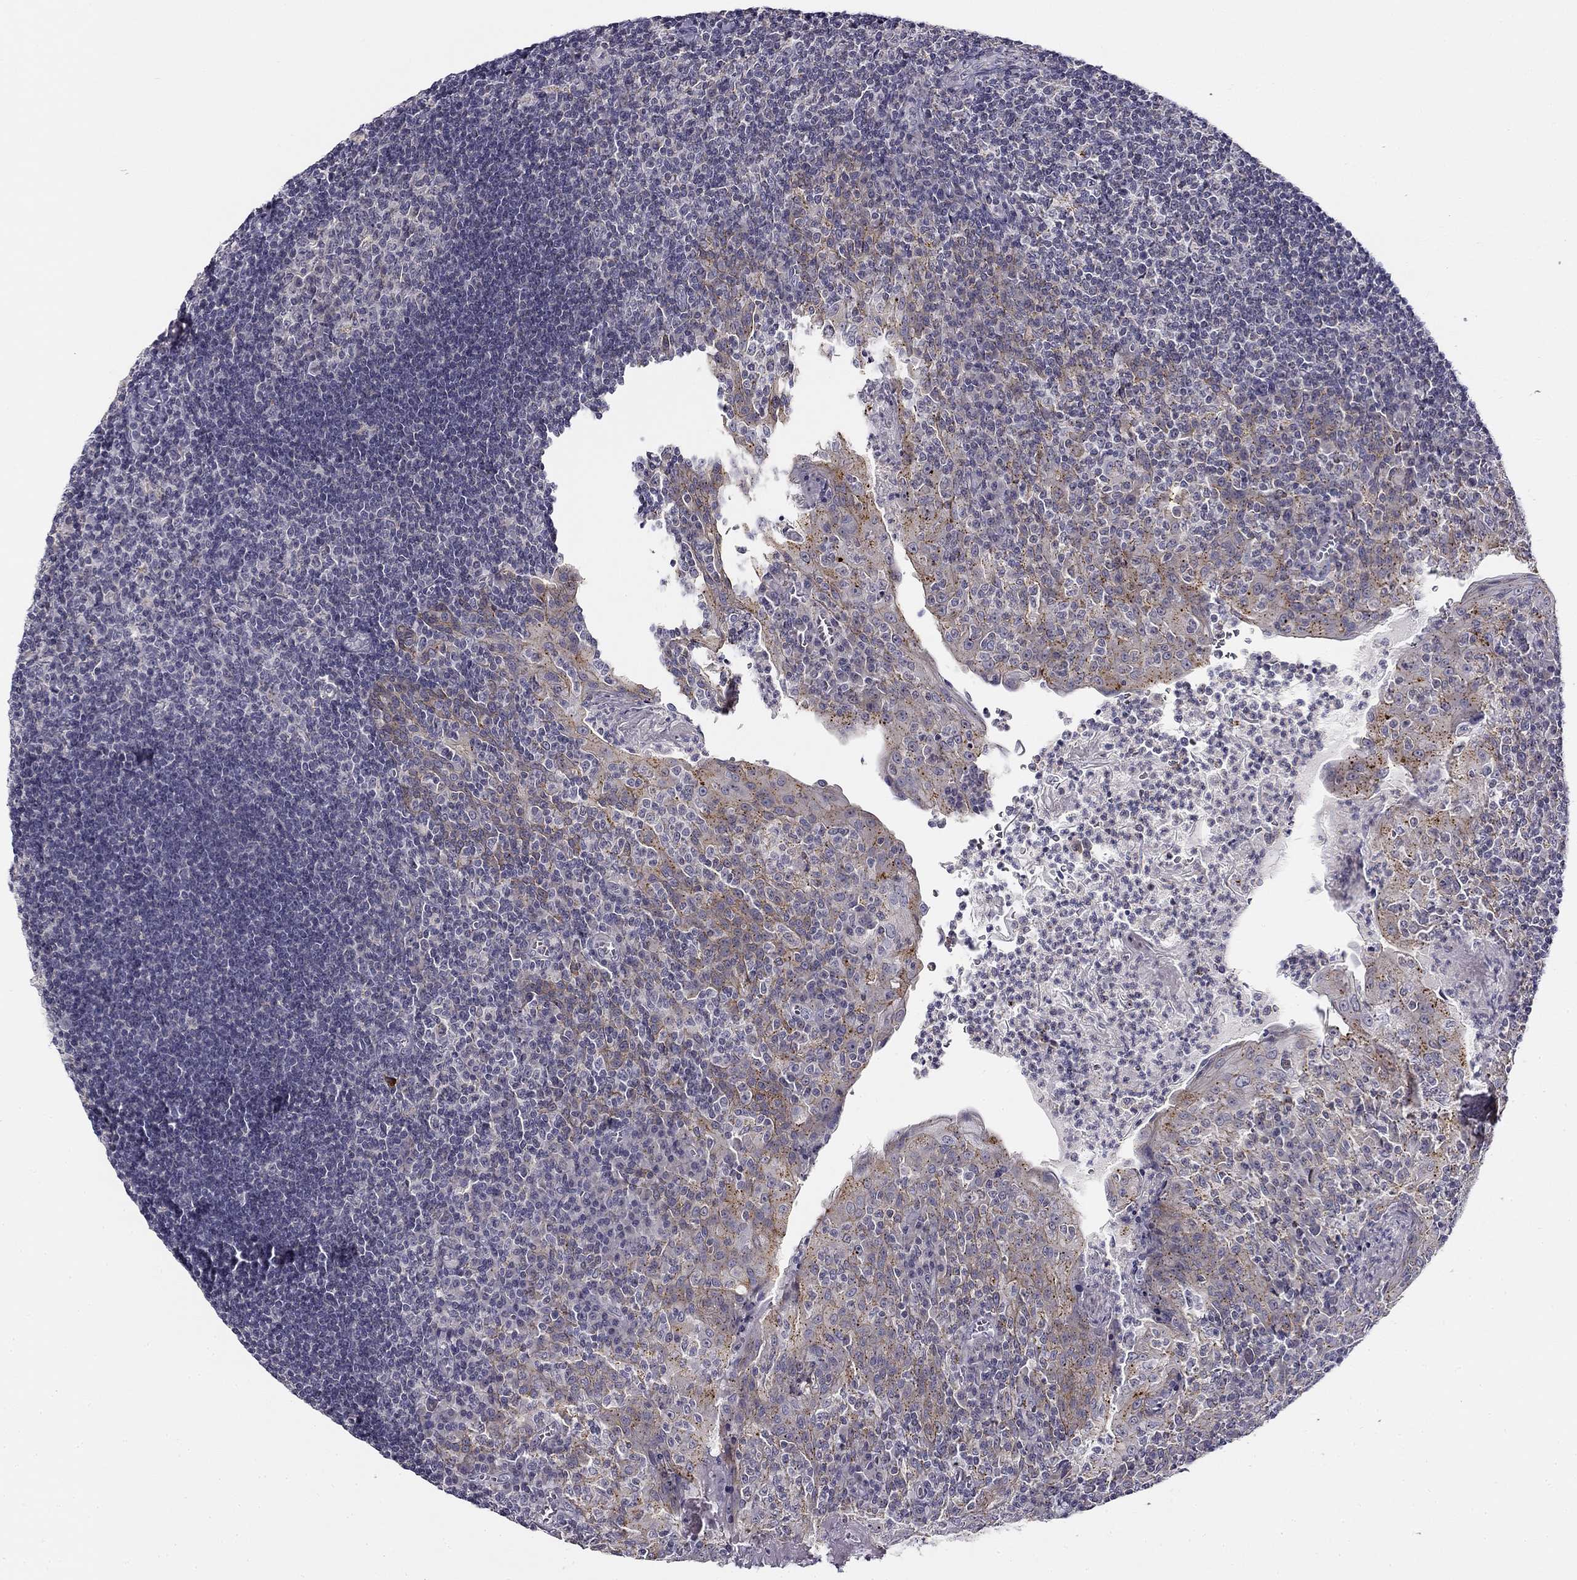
{"staining": {"intensity": "negative", "quantity": "none", "location": "none"}, "tissue": "tonsil", "cell_type": "Germinal center cells", "image_type": "normal", "snomed": [{"axis": "morphology", "description": "Normal tissue, NOS"}, {"axis": "topography", "description": "Tonsil"}], "caption": "The photomicrograph reveals no staining of germinal center cells in normal tonsil. Brightfield microscopy of IHC stained with DAB (brown) and hematoxylin (blue), captured at high magnification.", "gene": "CNR1", "patient": {"sex": "female", "age": 12}}